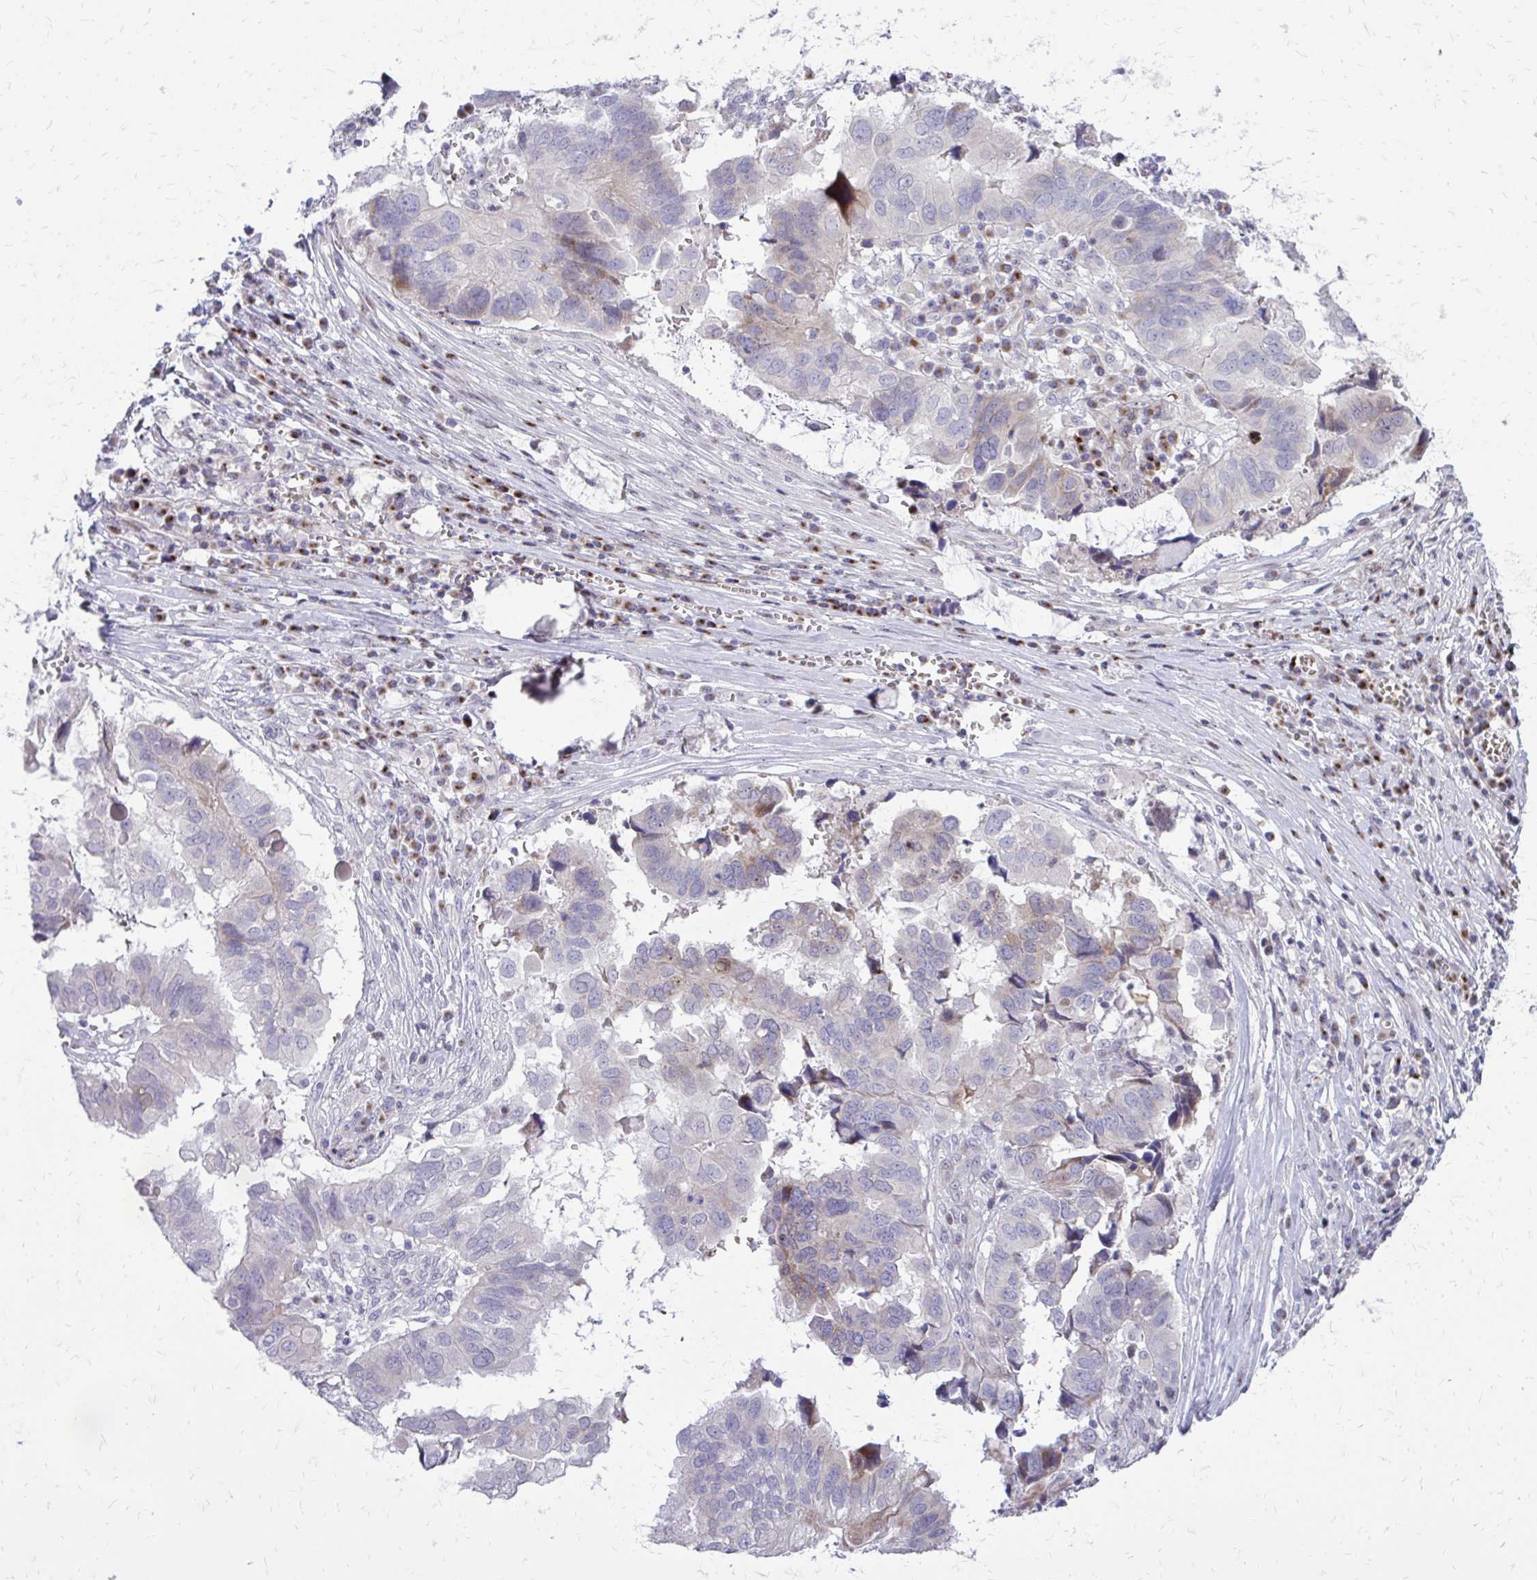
{"staining": {"intensity": "negative", "quantity": "none", "location": "none"}, "tissue": "ovarian cancer", "cell_type": "Tumor cells", "image_type": "cancer", "snomed": [{"axis": "morphology", "description": "Cystadenocarcinoma, serous, NOS"}, {"axis": "topography", "description": "Ovary"}], "caption": "Tumor cells are negative for brown protein staining in serous cystadenocarcinoma (ovarian). The staining is performed using DAB brown chromogen with nuclei counter-stained in using hematoxylin.", "gene": "FUNDC2", "patient": {"sex": "female", "age": 79}}